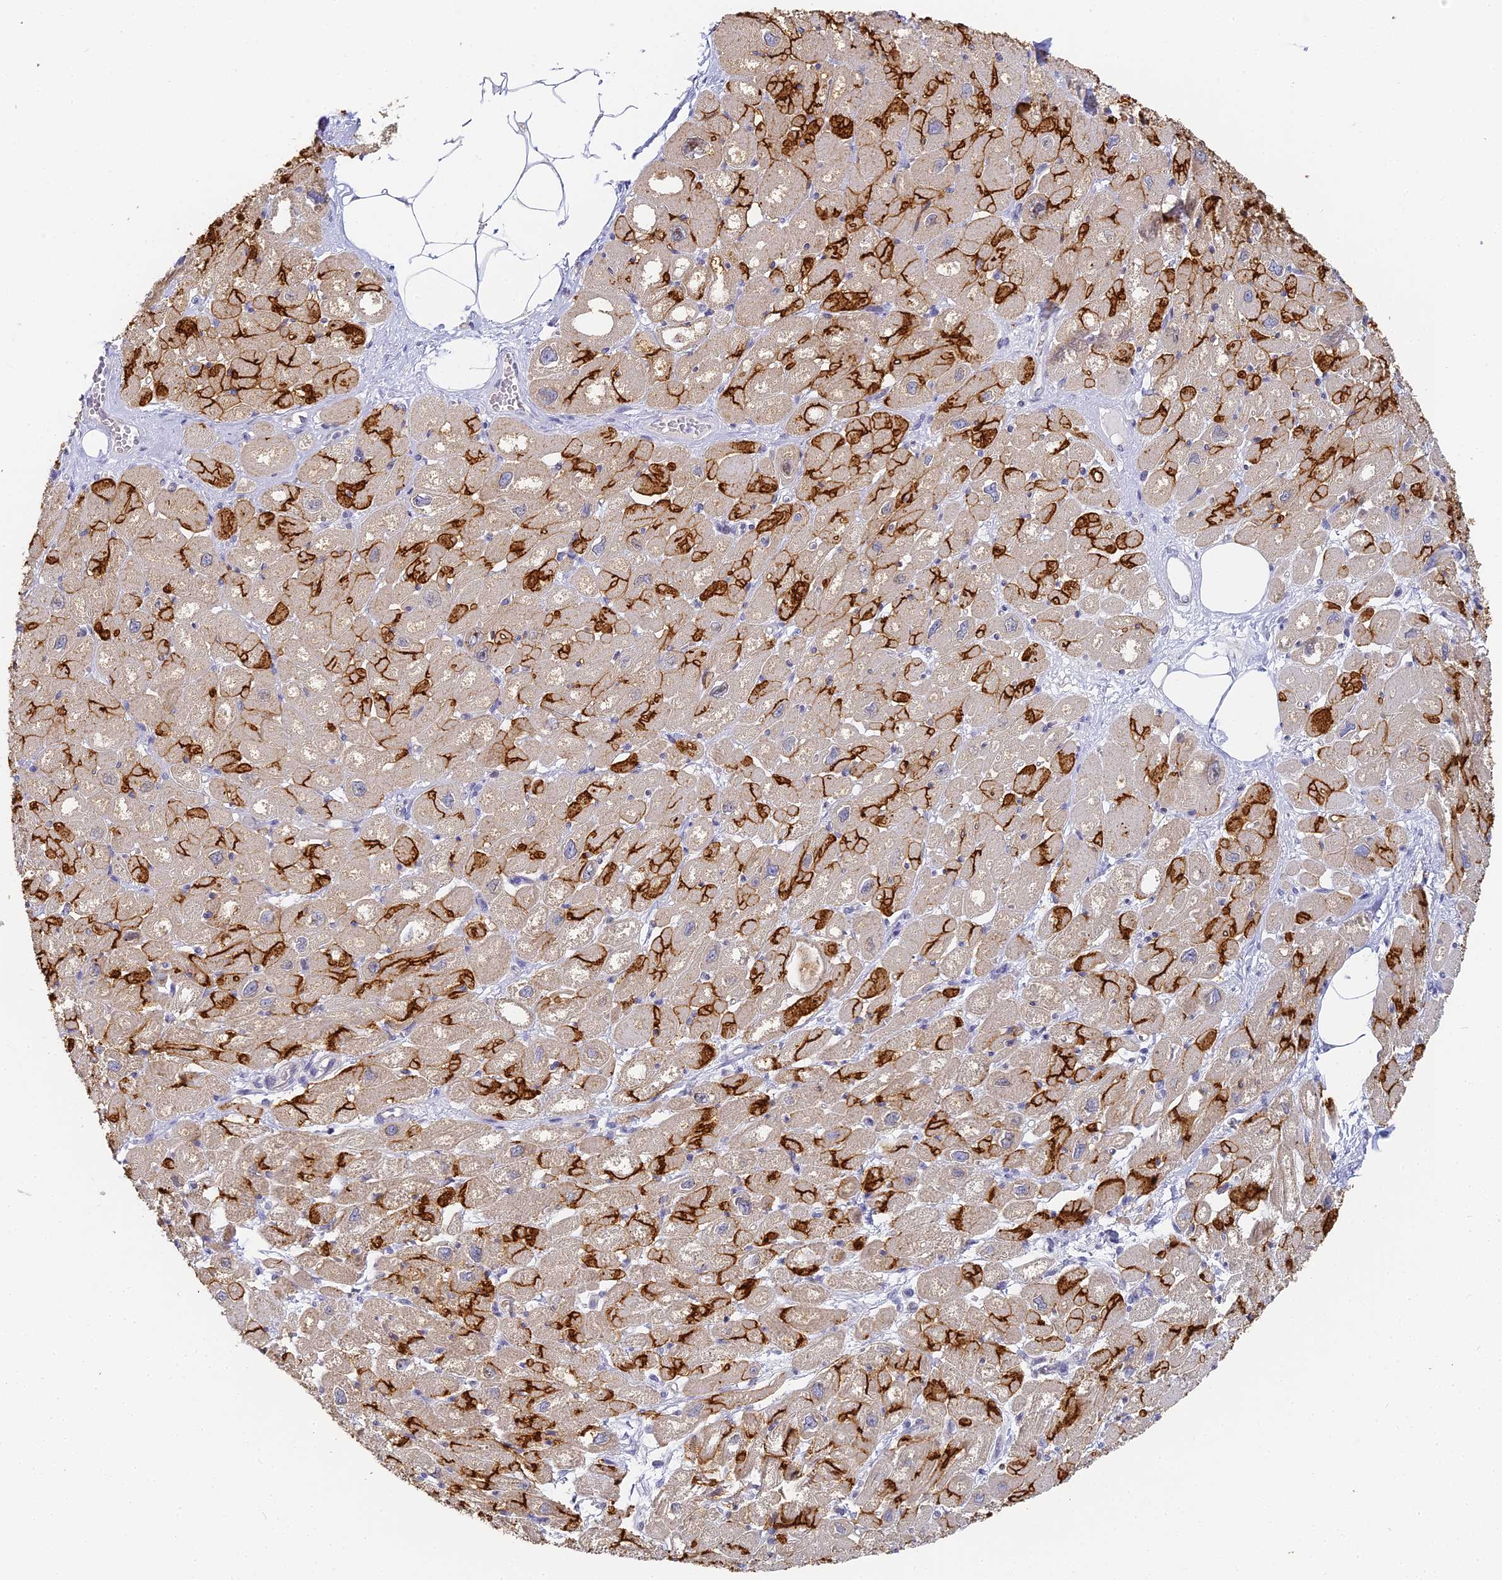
{"staining": {"intensity": "strong", "quantity": "25%-75%", "location": "cytoplasmic/membranous"}, "tissue": "heart muscle", "cell_type": "Cardiomyocytes", "image_type": "normal", "snomed": [{"axis": "morphology", "description": "Normal tissue, NOS"}, {"axis": "topography", "description": "Heart"}], "caption": "Heart muscle stained for a protein (brown) reveals strong cytoplasmic/membranous positive expression in about 25%-75% of cardiomyocytes.", "gene": "GJA1", "patient": {"sex": "male", "age": 50}}